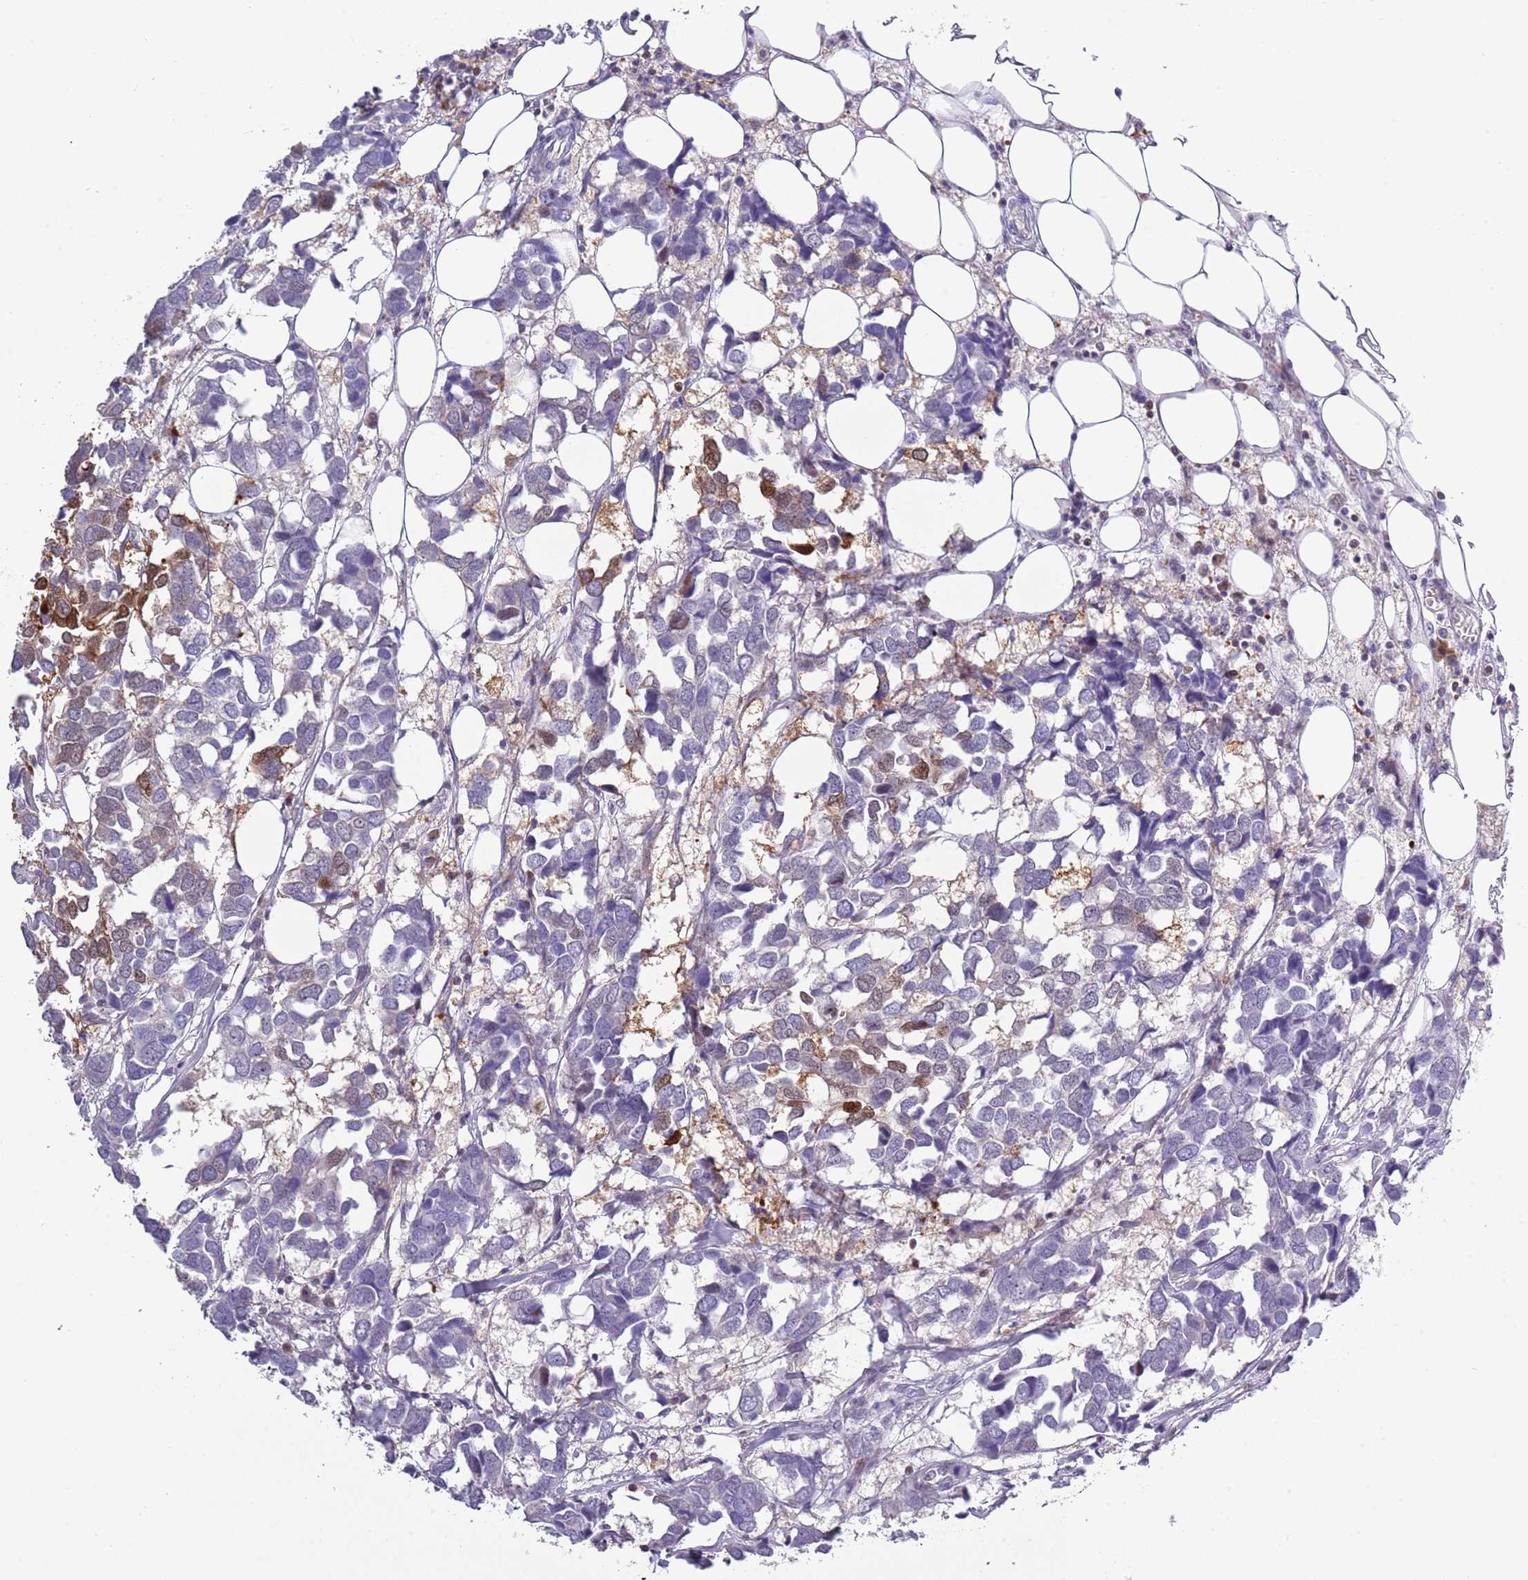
{"staining": {"intensity": "moderate", "quantity": "<25%", "location": "cytoplasmic/membranous,nuclear"}, "tissue": "breast cancer", "cell_type": "Tumor cells", "image_type": "cancer", "snomed": [{"axis": "morphology", "description": "Duct carcinoma"}, {"axis": "topography", "description": "Breast"}], "caption": "This histopathology image demonstrates immunohistochemistry (IHC) staining of invasive ductal carcinoma (breast), with low moderate cytoplasmic/membranous and nuclear positivity in approximately <25% of tumor cells.", "gene": "NBPF6", "patient": {"sex": "female", "age": 83}}